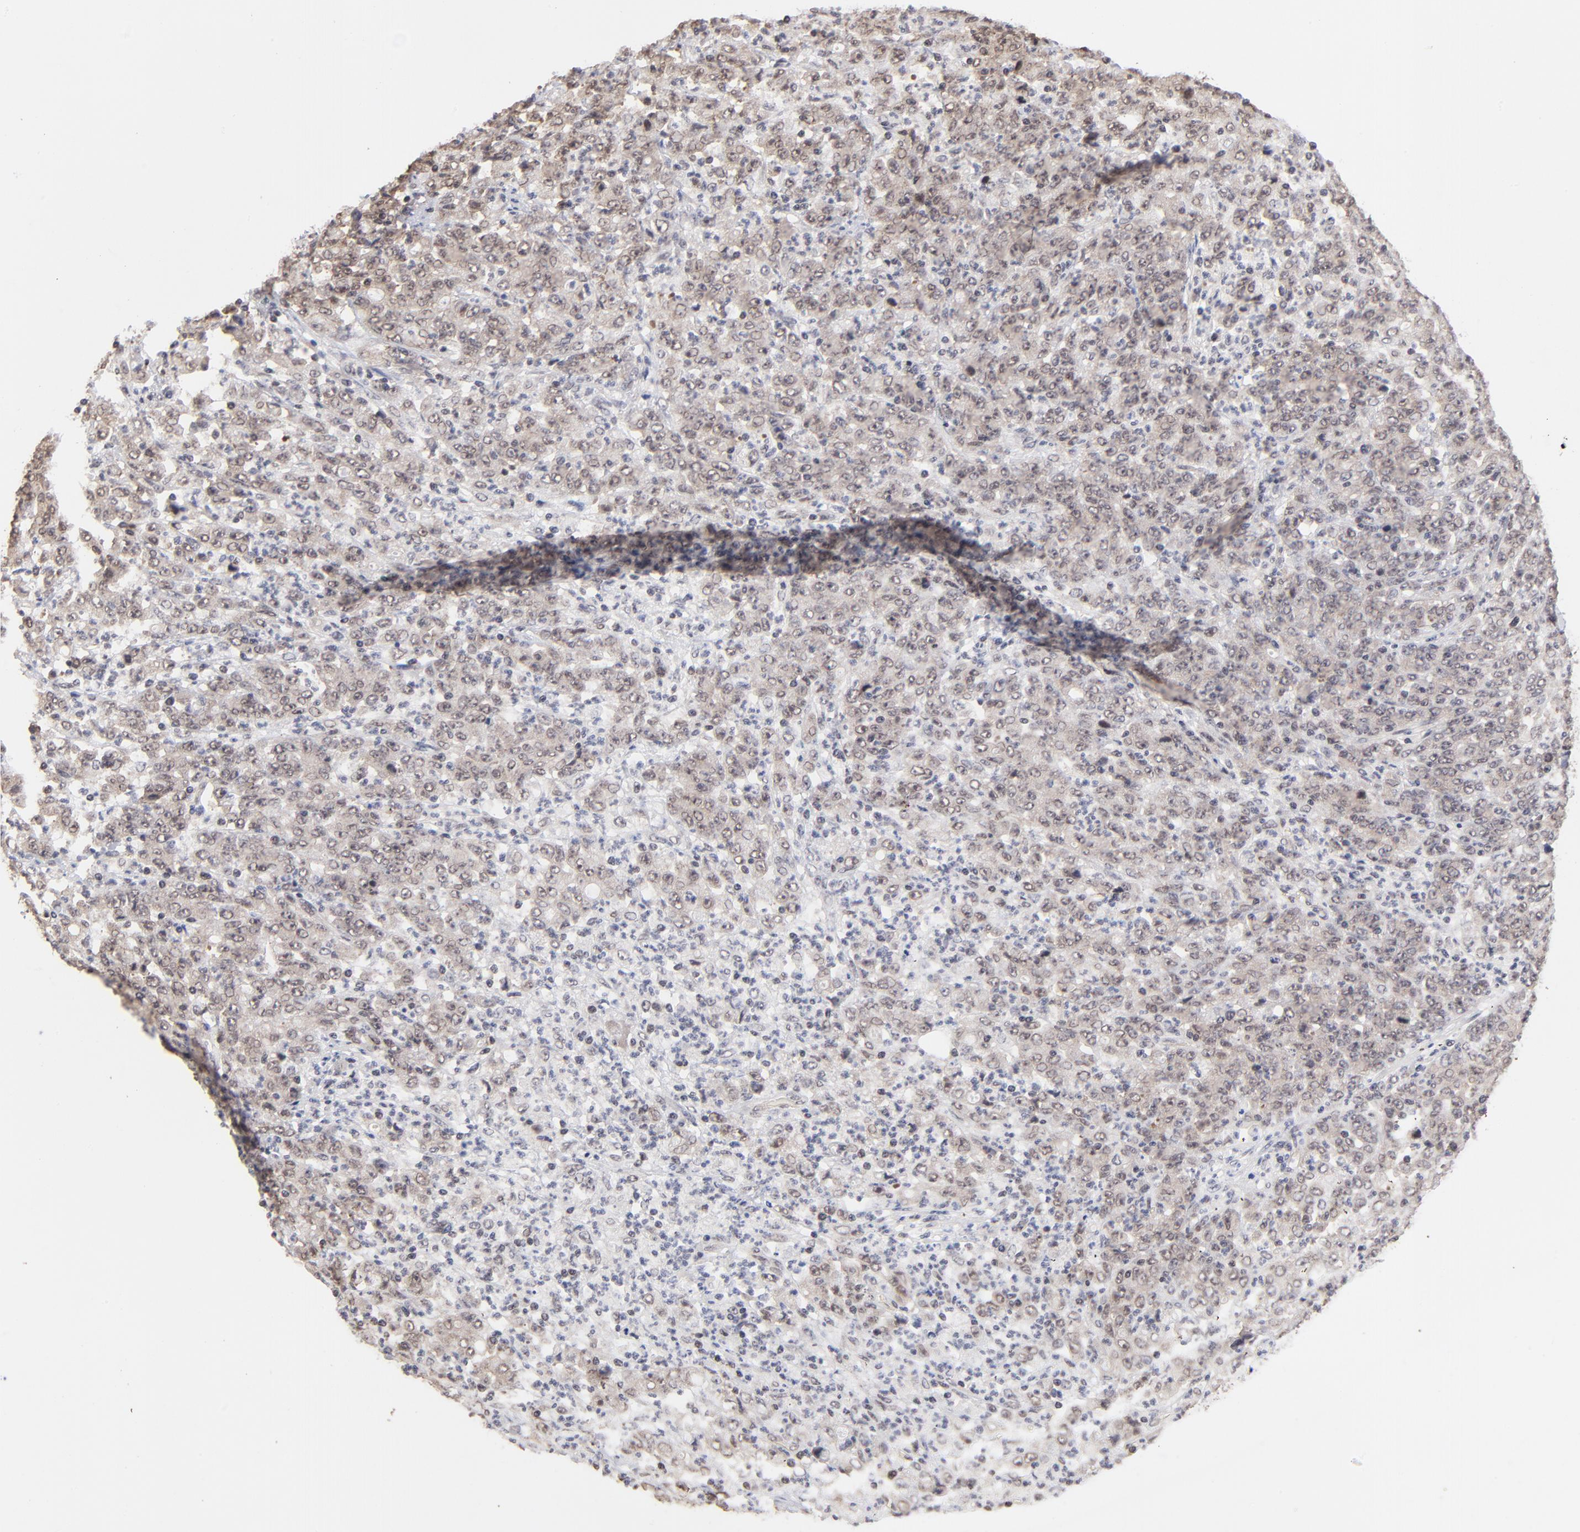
{"staining": {"intensity": "weak", "quantity": "25%-75%", "location": "nuclear"}, "tissue": "stomach cancer", "cell_type": "Tumor cells", "image_type": "cancer", "snomed": [{"axis": "morphology", "description": "Adenocarcinoma, NOS"}, {"axis": "topography", "description": "Stomach, lower"}], "caption": "Tumor cells exhibit weak nuclear staining in approximately 25%-75% of cells in stomach cancer.", "gene": "BRPF1", "patient": {"sex": "female", "age": 71}}